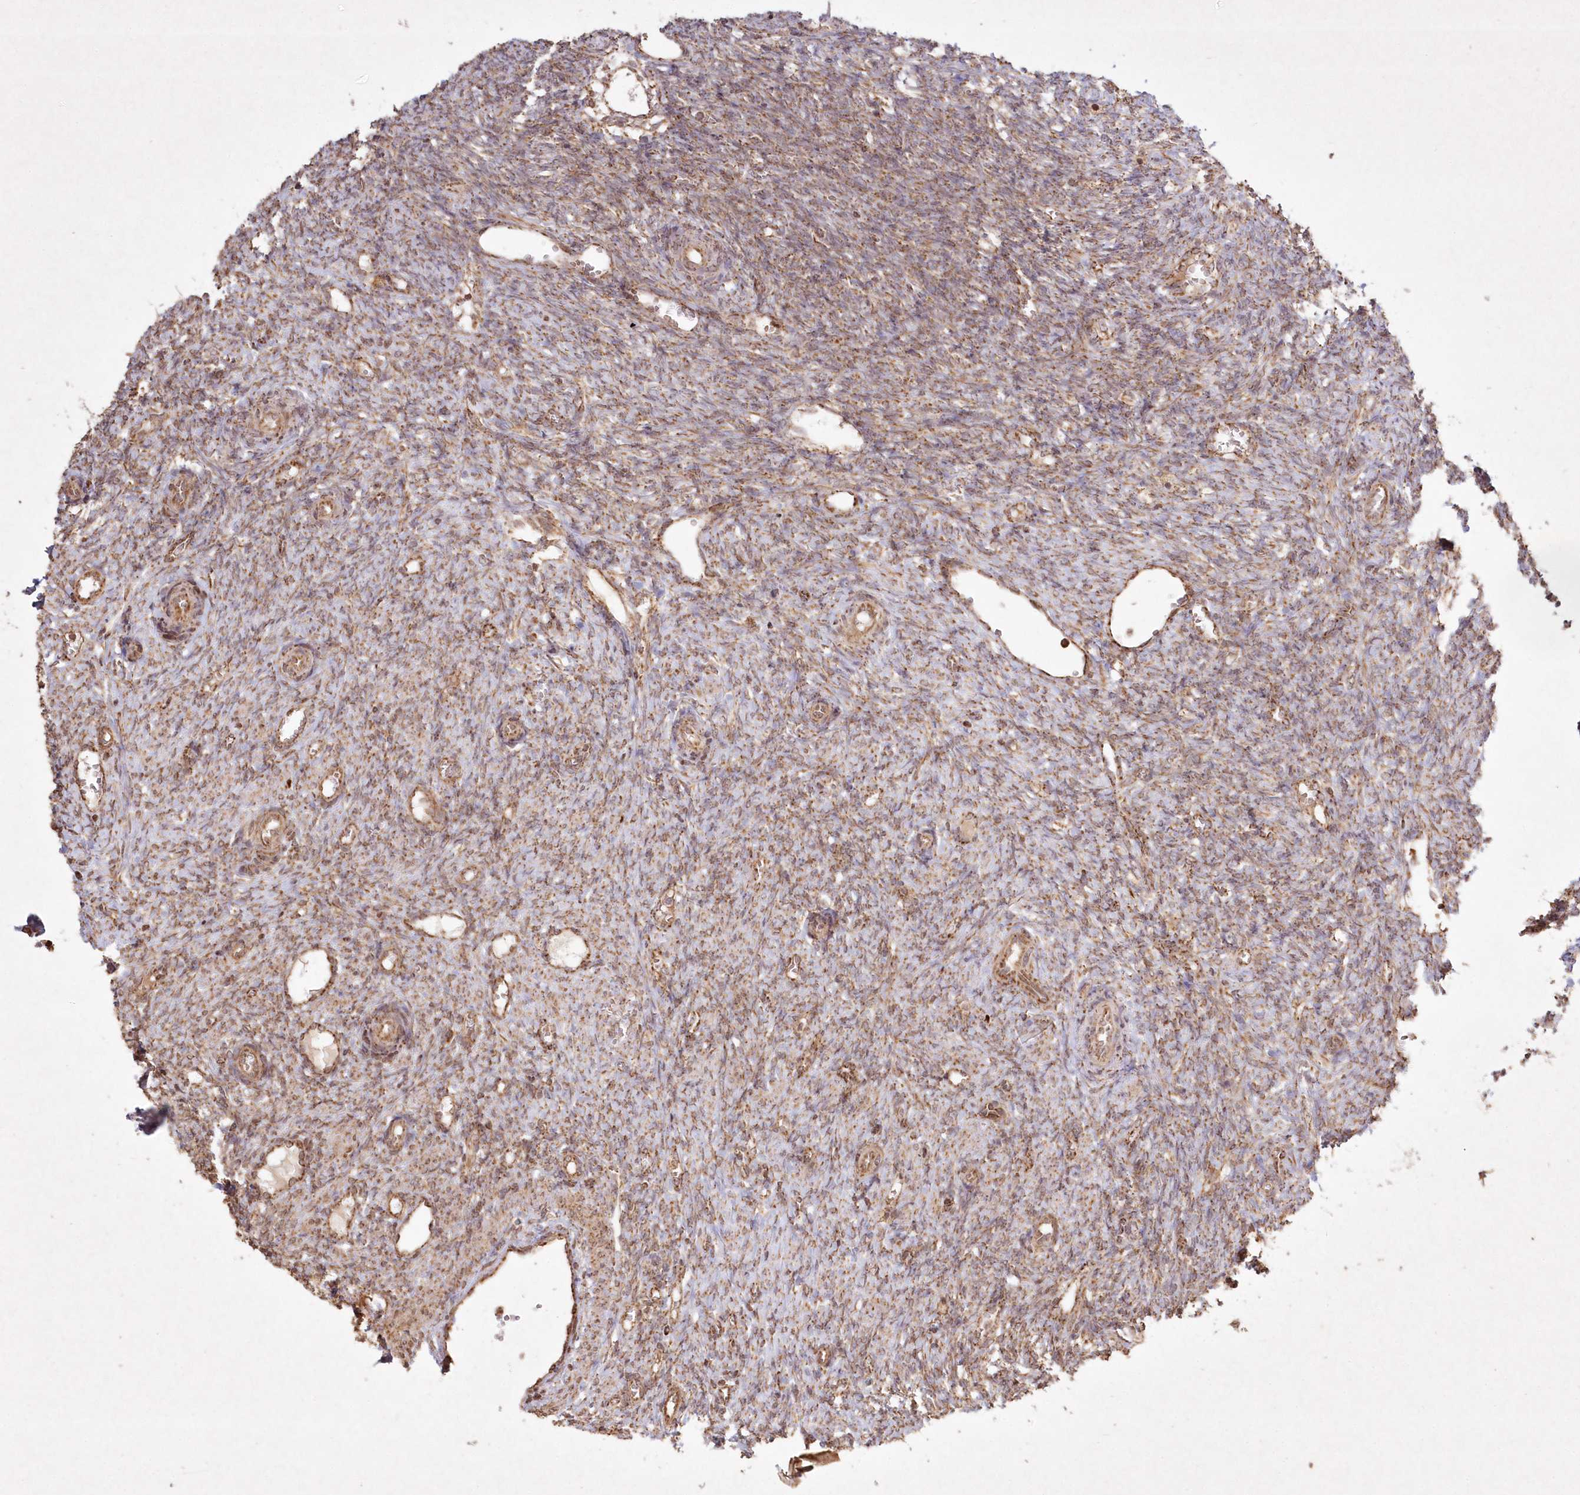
{"staining": {"intensity": "moderate", "quantity": ">75%", "location": "cytoplasmic/membranous"}, "tissue": "ovary", "cell_type": "Ovarian stroma cells", "image_type": "normal", "snomed": [{"axis": "morphology", "description": "Normal tissue, NOS"}, {"axis": "topography", "description": "Ovary"}], "caption": "A high-resolution histopathology image shows IHC staining of unremarkable ovary, which demonstrates moderate cytoplasmic/membranous positivity in about >75% of ovarian stroma cells. The staining is performed using DAB (3,3'-diaminobenzidine) brown chromogen to label protein expression. The nuclei are counter-stained blue using hematoxylin.", "gene": "LRPPRC", "patient": {"sex": "female", "age": 41}}